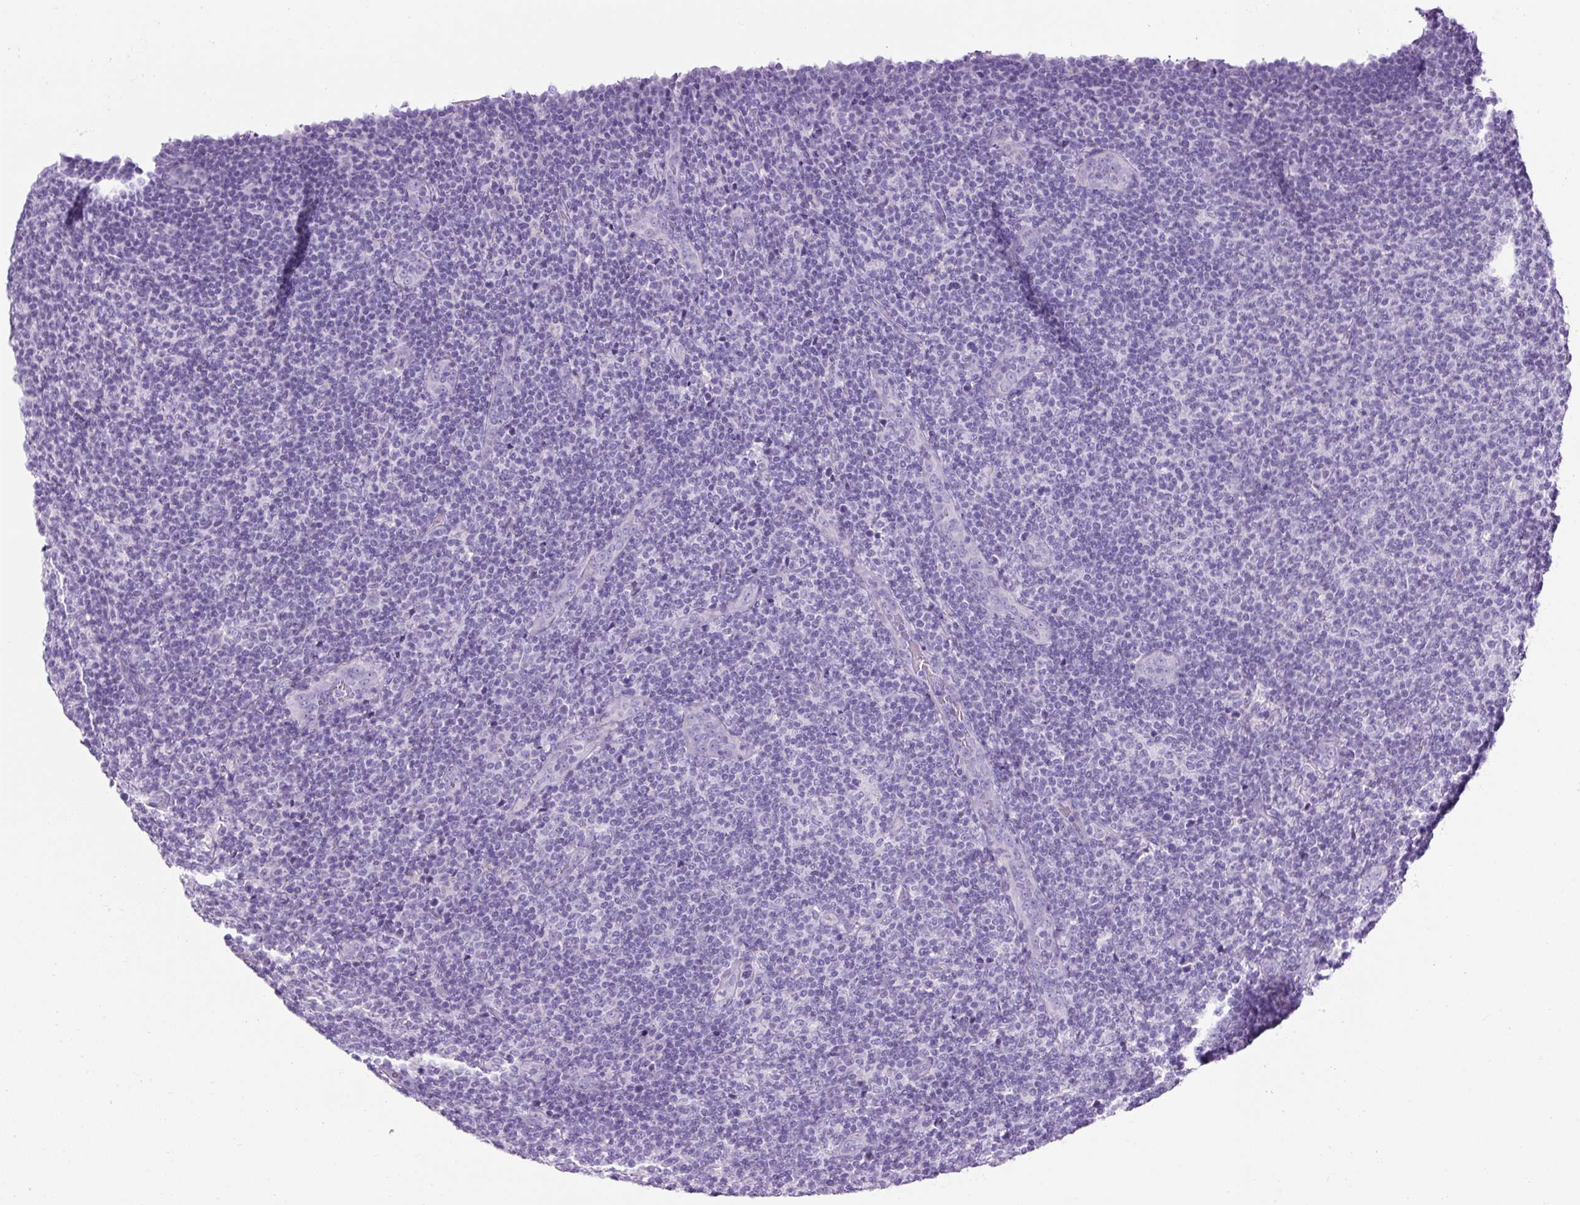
{"staining": {"intensity": "negative", "quantity": "none", "location": "none"}, "tissue": "lymphoma", "cell_type": "Tumor cells", "image_type": "cancer", "snomed": [{"axis": "morphology", "description": "Malignant lymphoma, non-Hodgkin's type, Low grade"}, {"axis": "topography", "description": "Lymph node"}], "caption": "Protein analysis of lymphoma shows no significant staining in tumor cells. The staining is performed using DAB brown chromogen with nuclei counter-stained in using hematoxylin.", "gene": "C2CD4C", "patient": {"sex": "male", "age": 66}}